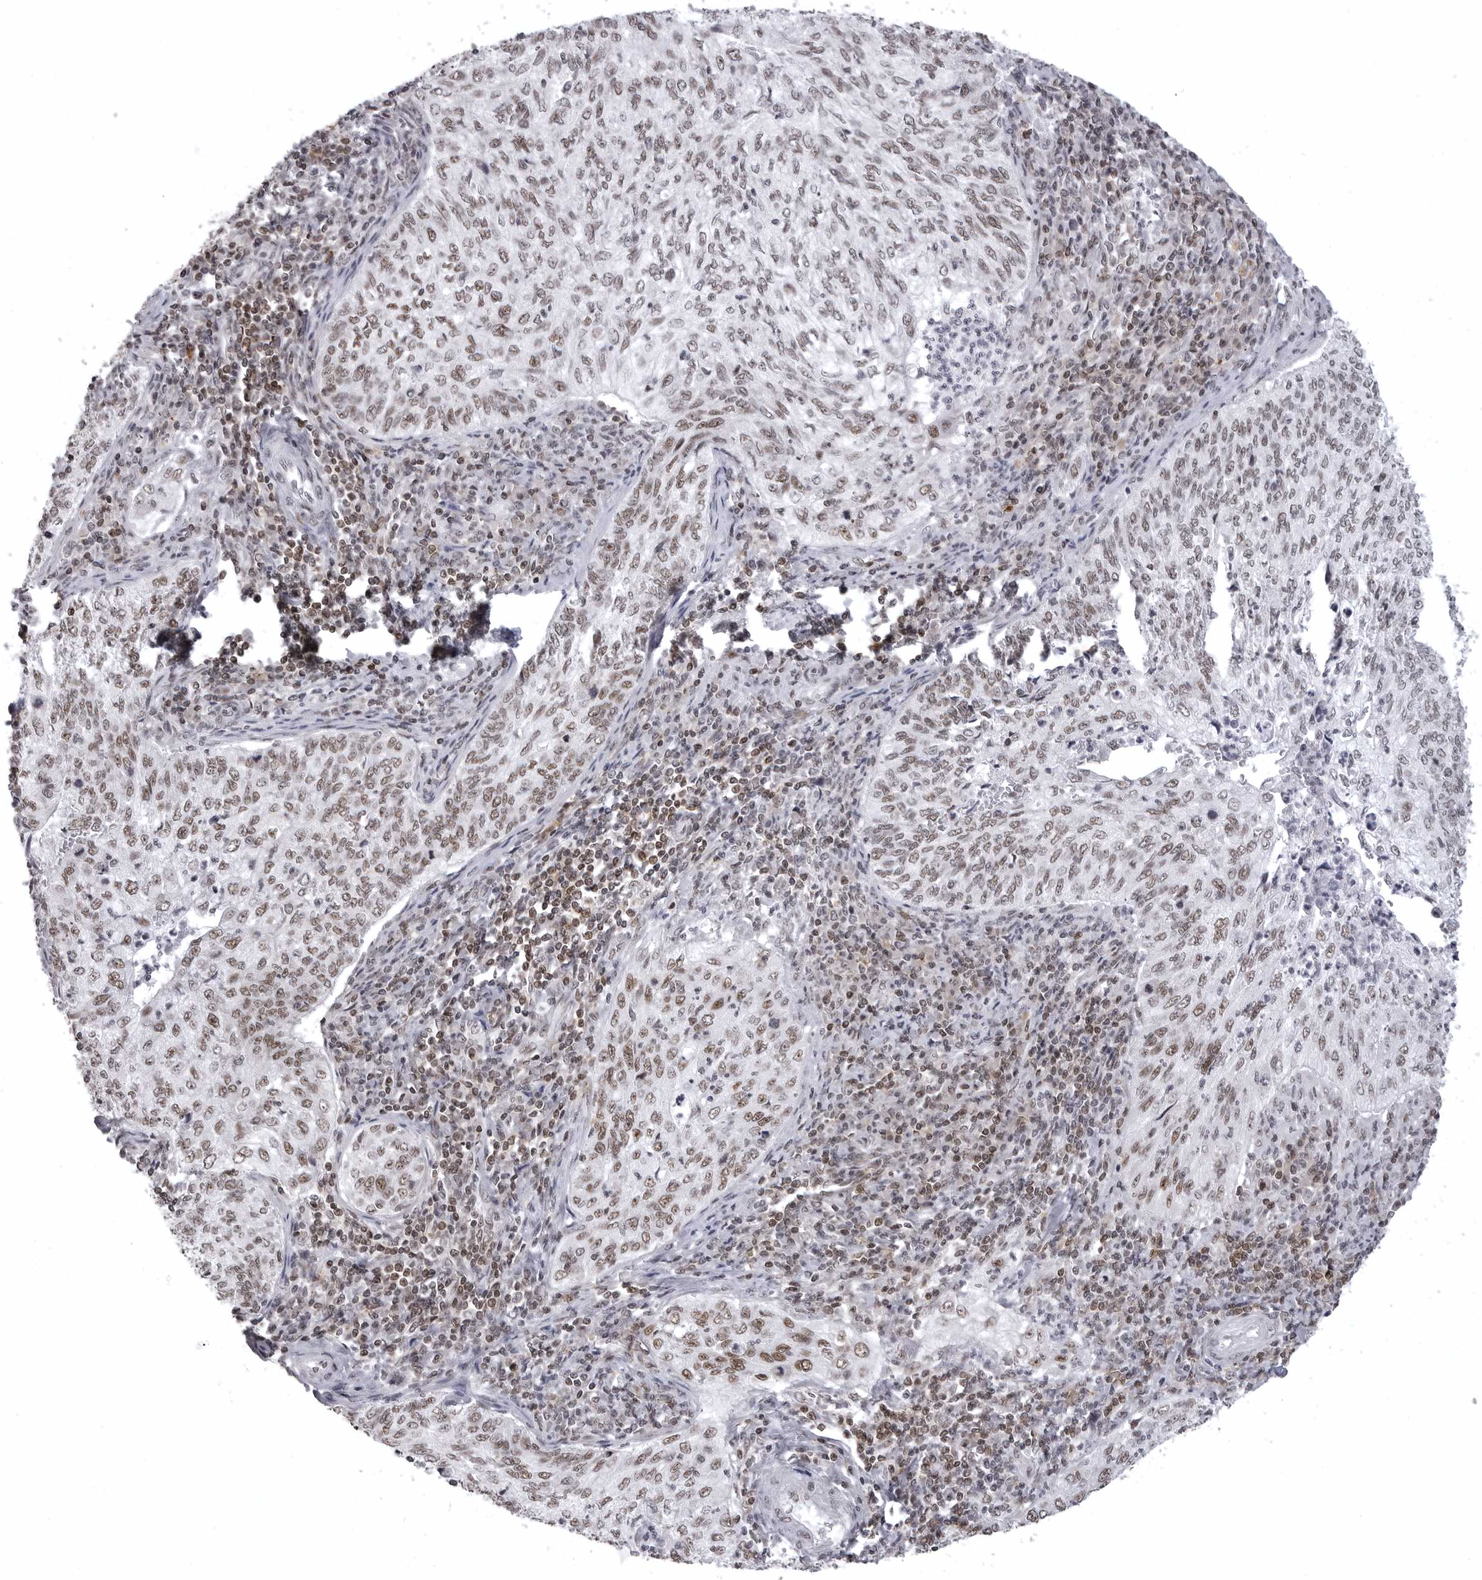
{"staining": {"intensity": "moderate", "quantity": ">75%", "location": "nuclear"}, "tissue": "cervical cancer", "cell_type": "Tumor cells", "image_type": "cancer", "snomed": [{"axis": "morphology", "description": "Squamous cell carcinoma, NOS"}, {"axis": "topography", "description": "Cervix"}], "caption": "Immunohistochemistry of human cervical squamous cell carcinoma reveals medium levels of moderate nuclear staining in approximately >75% of tumor cells.", "gene": "WRAP53", "patient": {"sex": "female", "age": 30}}